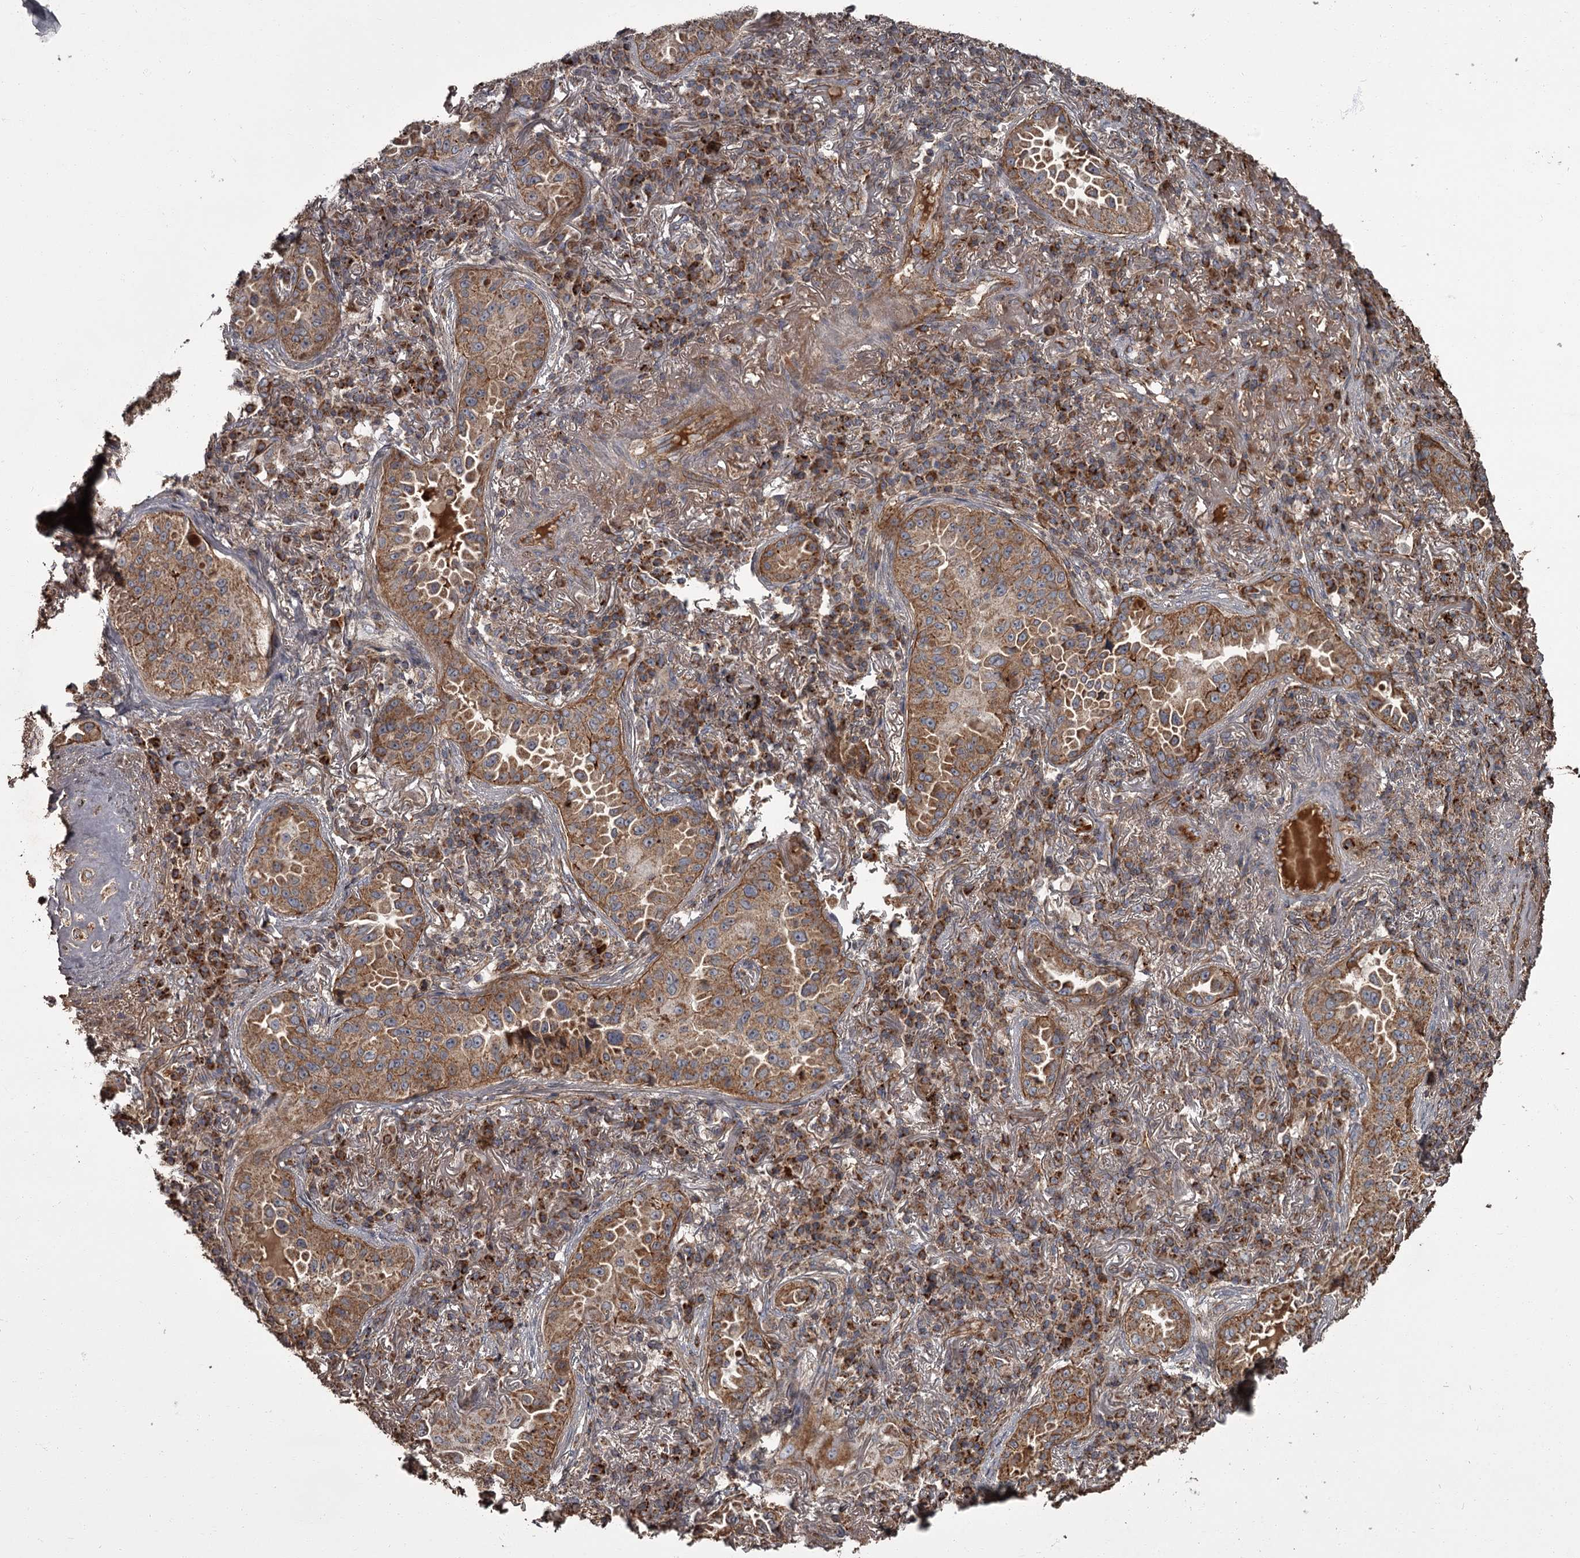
{"staining": {"intensity": "moderate", "quantity": ">75%", "location": "cytoplasmic/membranous"}, "tissue": "lung cancer", "cell_type": "Tumor cells", "image_type": "cancer", "snomed": [{"axis": "morphology", "description": "Adenocarcinoma, NOS"}, {"axis": "topography", "description": "Lung"}], "caption": "A high-resolution micrograph shows immunohistochemistry (IHC) staining of lung cancer (adenocarcinoma), which reveals moderate cytoplasmic/membranous expression in about >75% of tumor cells.", "gene": "THAP9", "patient": {"sex": "female", "age": 69}}